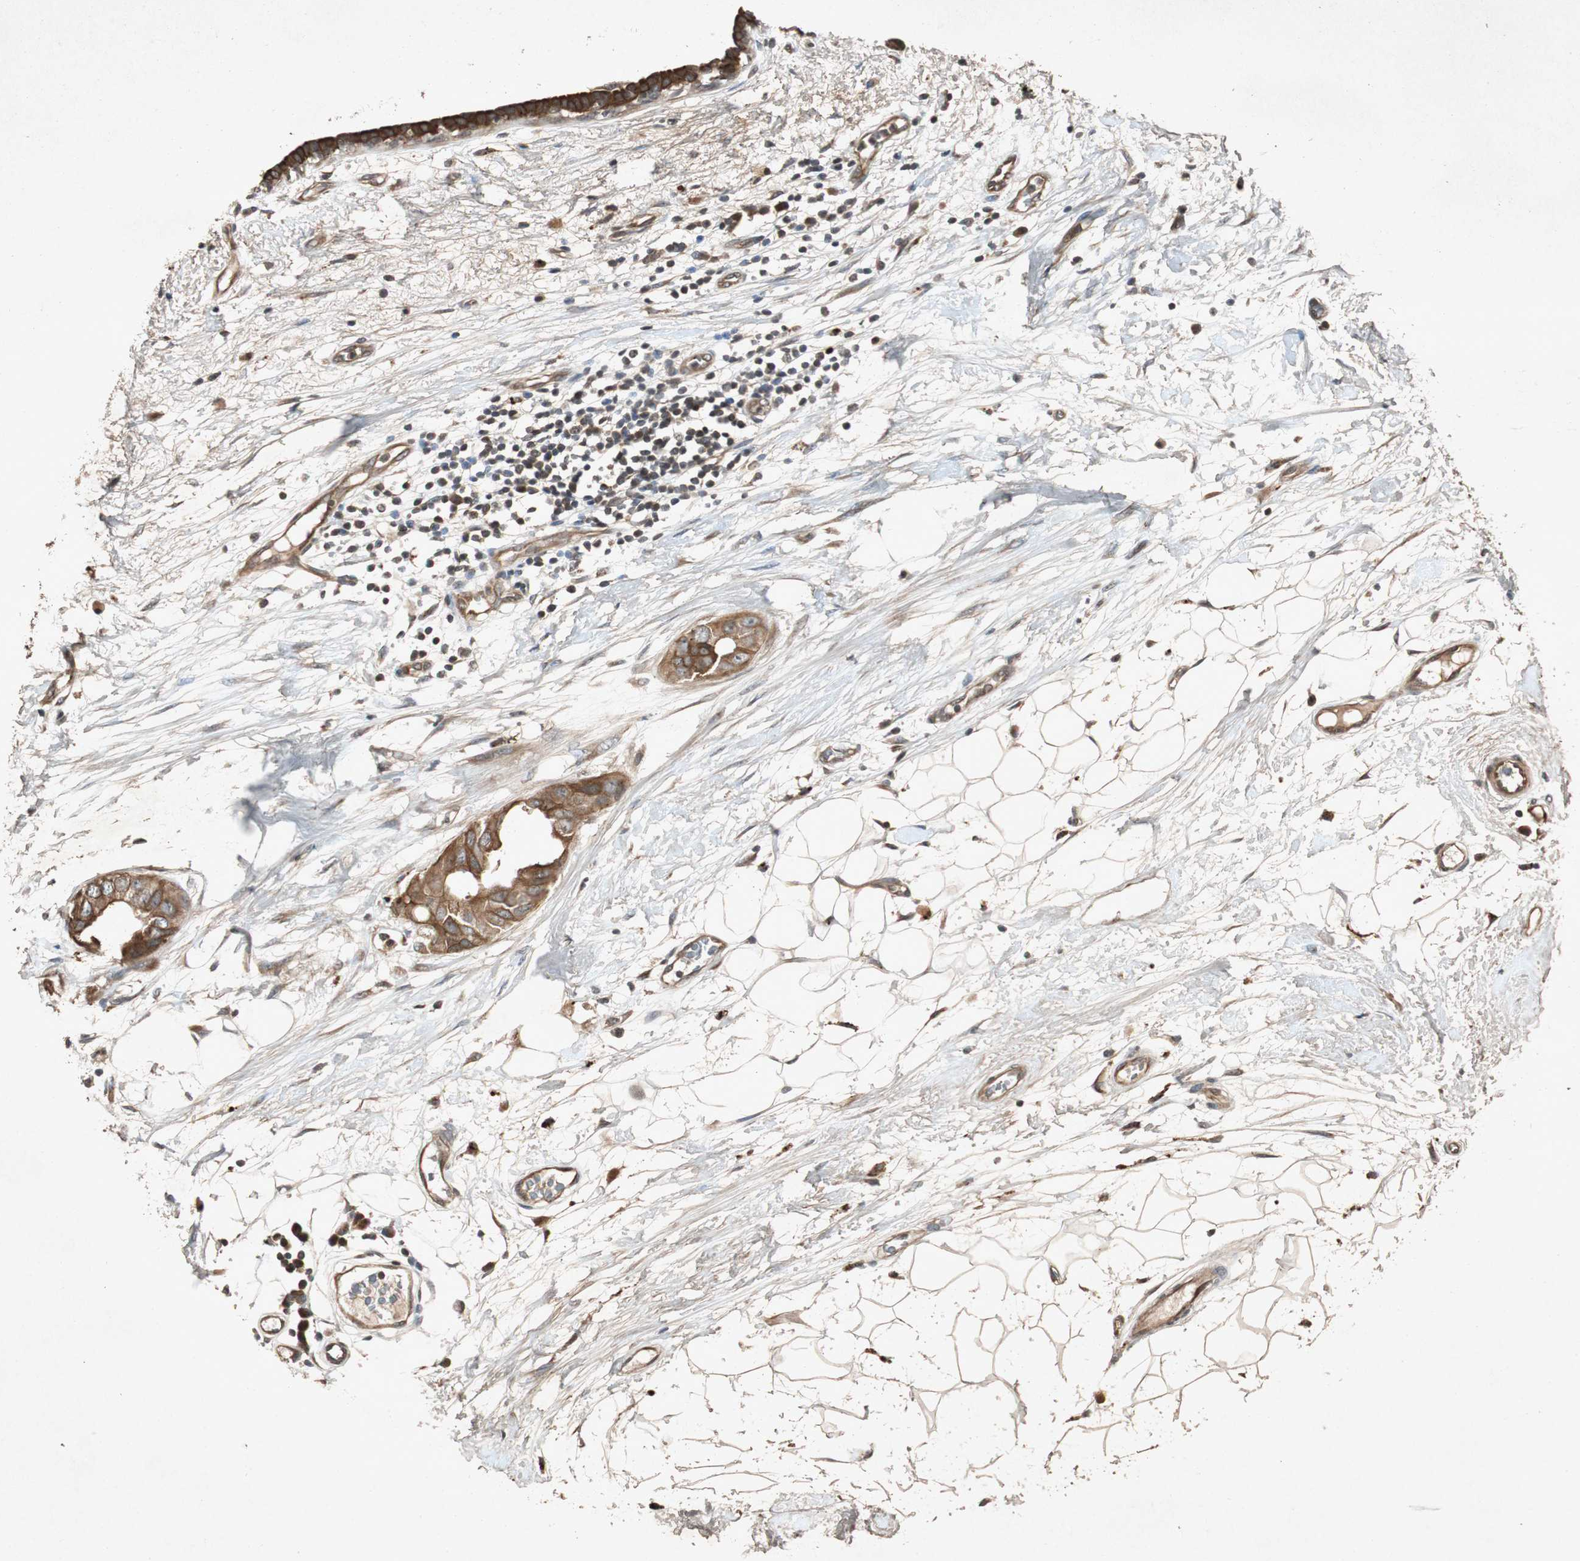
{"staining": {"intensity": "moderate", "quantity": ">75%", "location": "cytoplasmic/membranous"}, "tissue": "breast cancer", "cell_type": "Tumor cells", "image_type": "cancer", "snomed": [{"axis": "morphology", "description": "Duct carcinoma"}, {"axis": "topography", "description": "Breast"}], "caption": "A photomicrograph showing moderate cytoplasmic/membranous expression in approximately >75% of tumor cells in breast infiltrating ductal carcinoma, as visualized by brown immunohistochemical staining.", "gene": "SLIT2", "patient": {"sex": "female", "age": 40}}